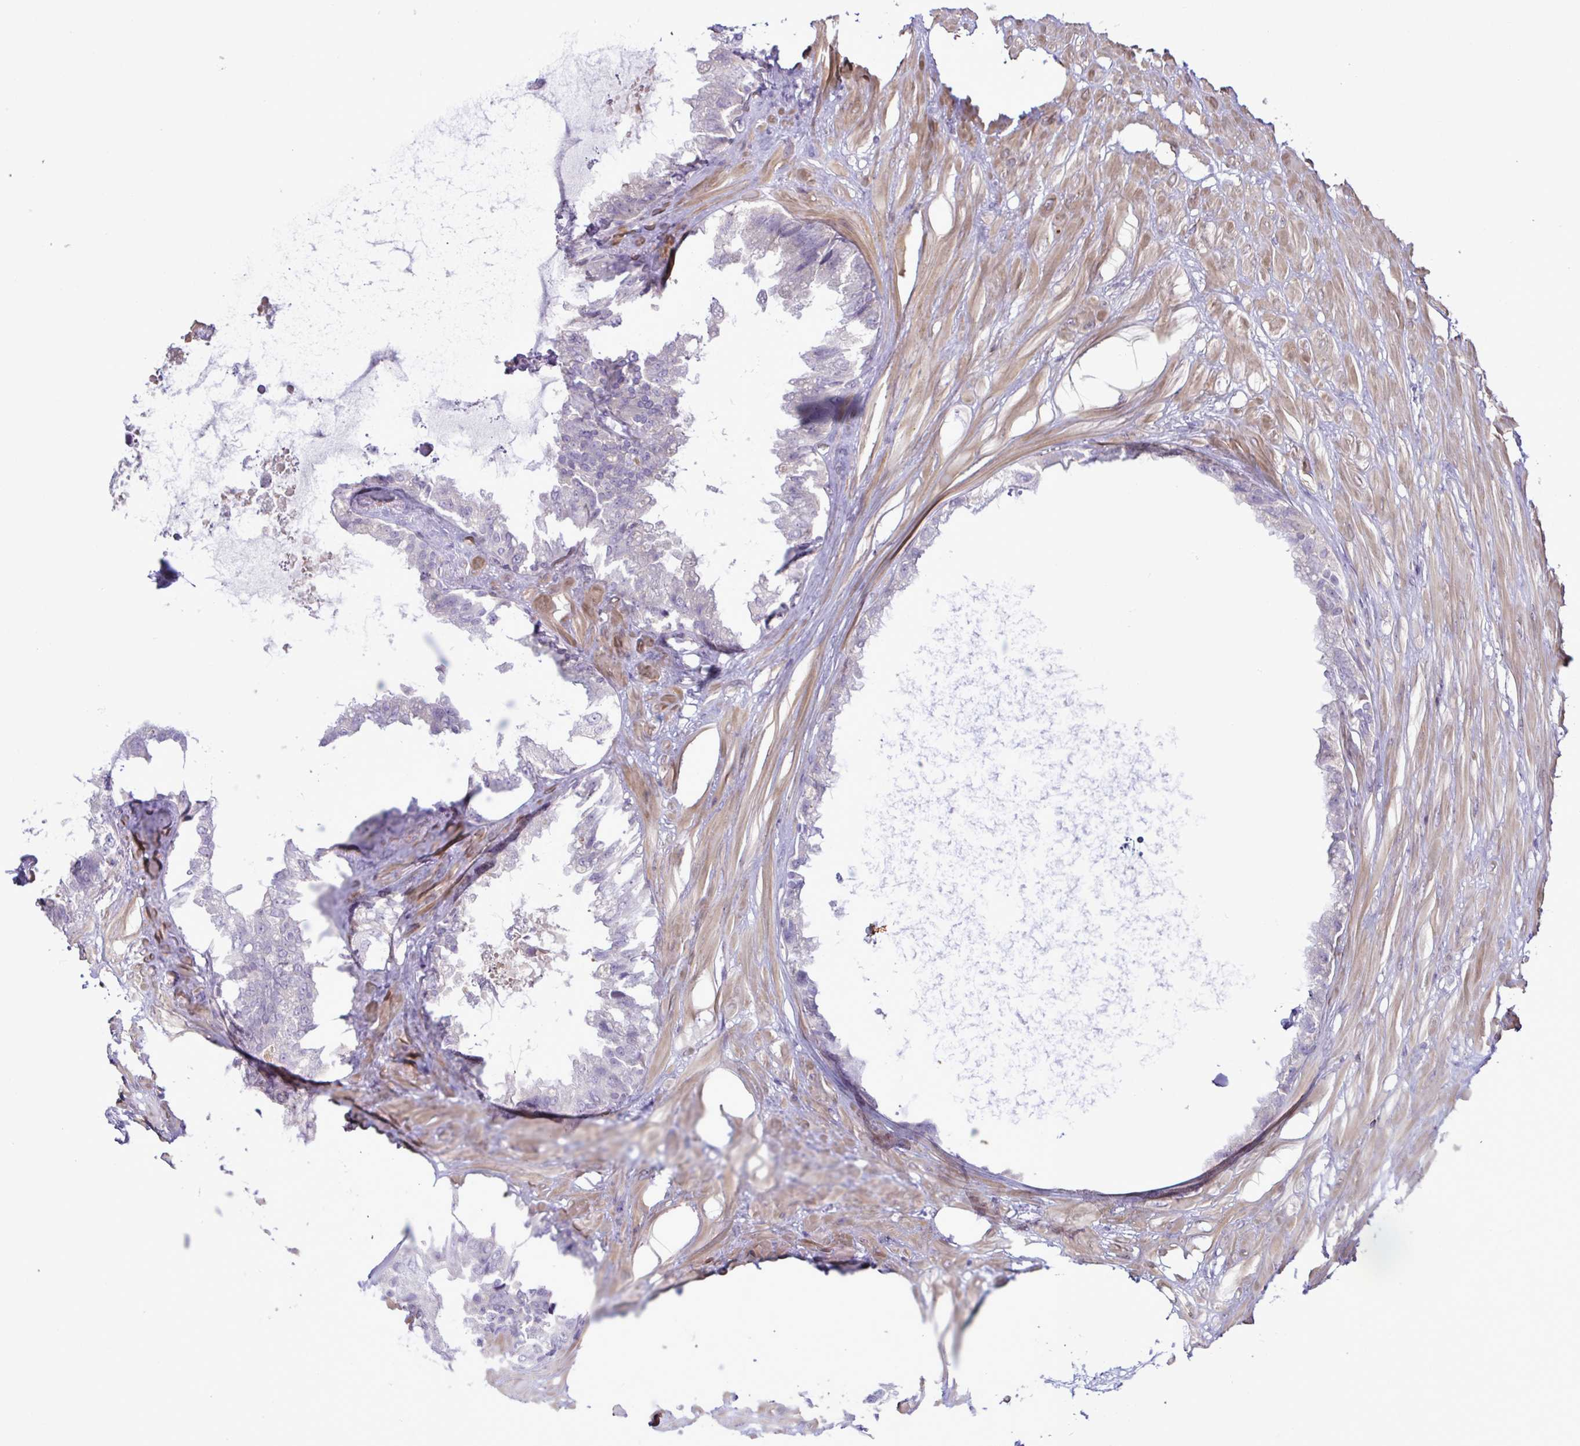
{"staining": {"intensity": "negative", "quantity": "none", "location": "none"}, "tissue": "seminal vesicle", "cell_type": "Glandular cells", "image_type": "normal", "snomed": [{"axis": "morphology", "description": "Normal tissue, NOS"}, {"axis": "topography", "description": "Seminal veicle"}, {"axis": "topography", "description": "Peripheral nerve tissue"}], "caption": "Glandular cells show no significant protein expression in normal seminal vesicle. (Brightfield microscopy of DAB immunohistochemistry (IHC) at high magnification).", "gene": "SYNPO2L", "patient": {"sex": "male", "age": 76}}